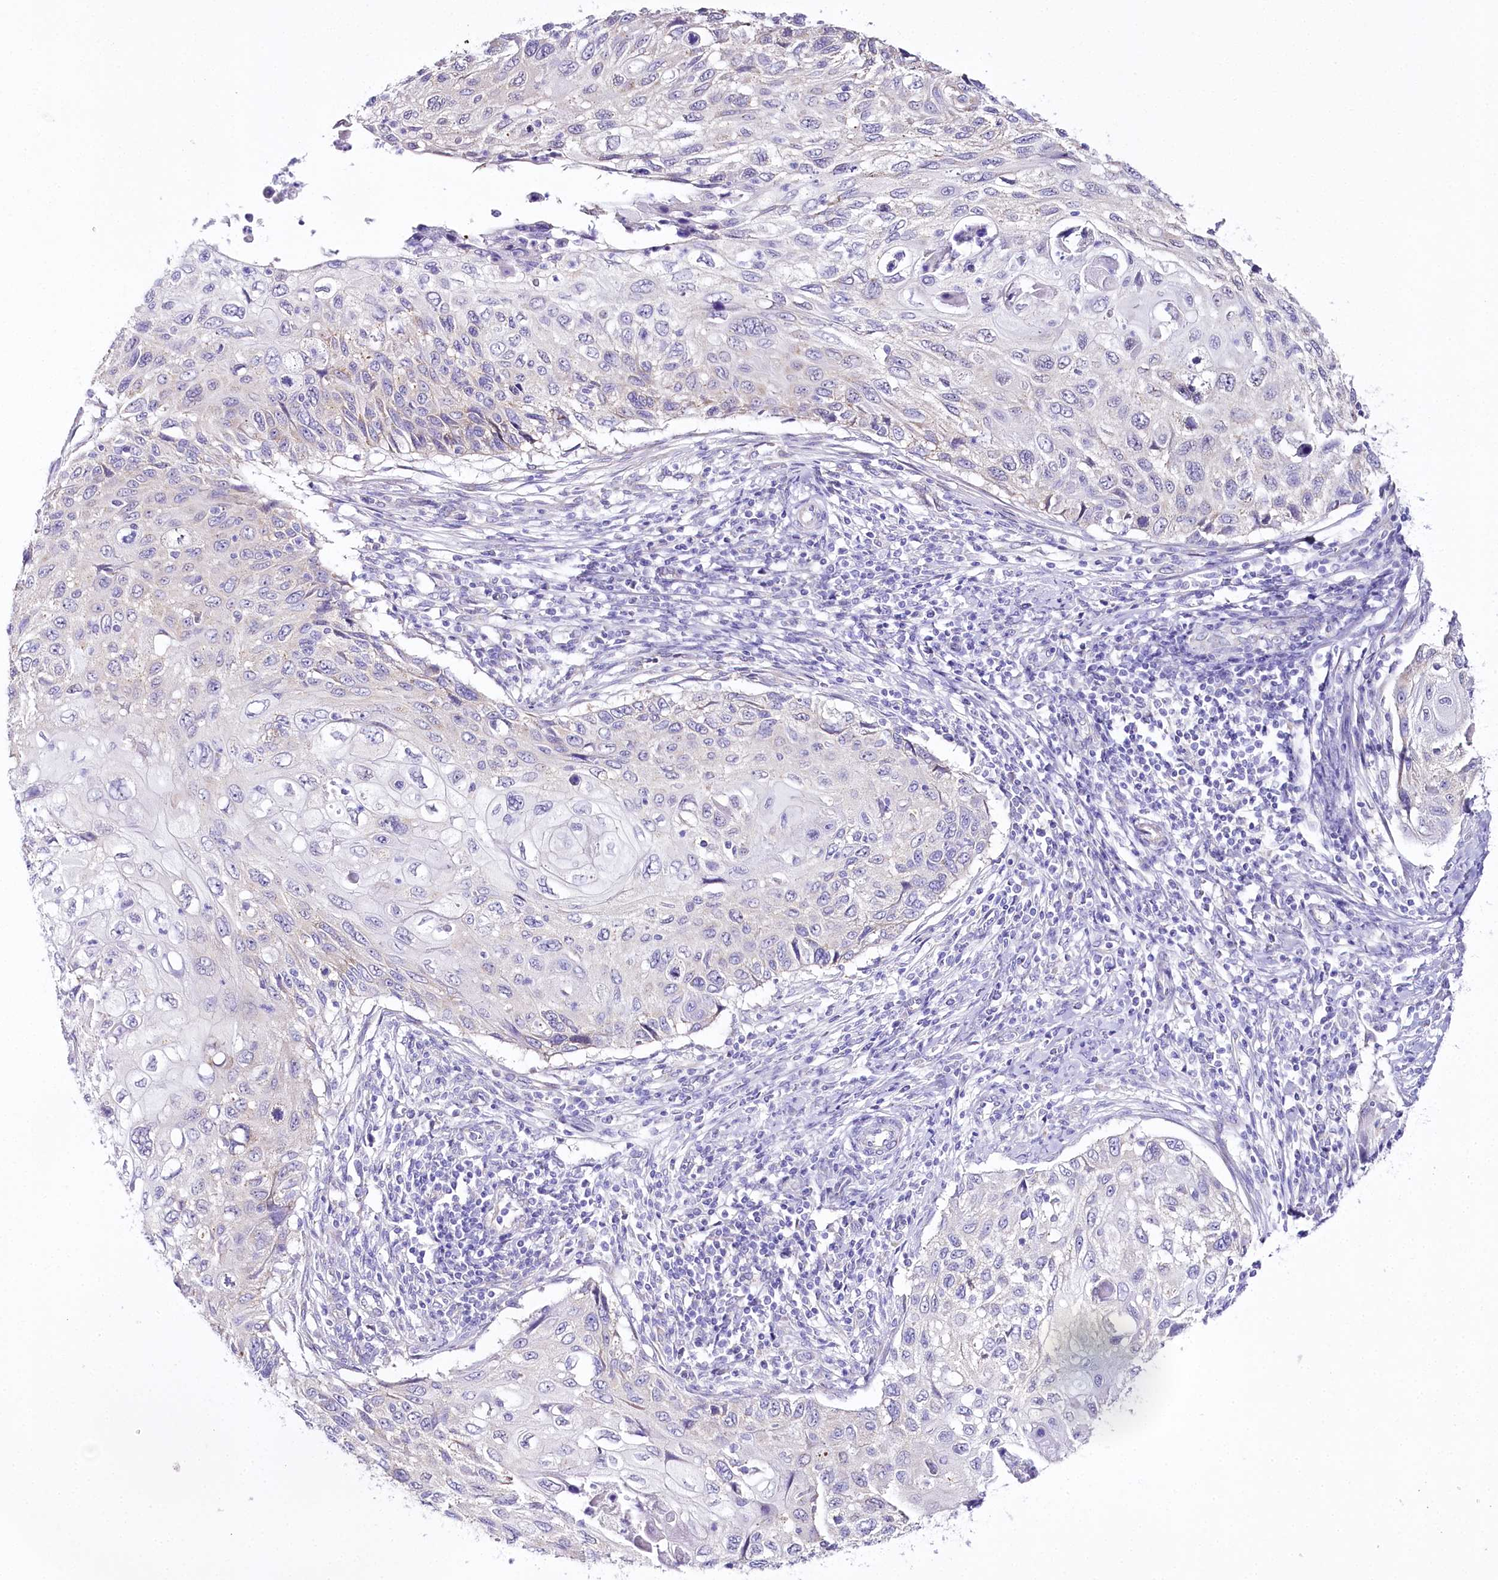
{"staining": {"intensity": "negative", "quantity": "none", "location": "none"}, "tissue": "cervical cancer", "cell_type": "Tumor cells", "image_type": "cancer", "snomed": [{"axis": "morphology", "description": "Squamous cell carcinoma, NOS"}, {"axis": "topography", "description": "Cervix"}], "caption": "Cervical squamous cell carcinoma was stained to show a protein in brown. There is no significant expression in tumor cells.", "gene": "CSN3", "patient": {"sex": "female", "age": 70}}